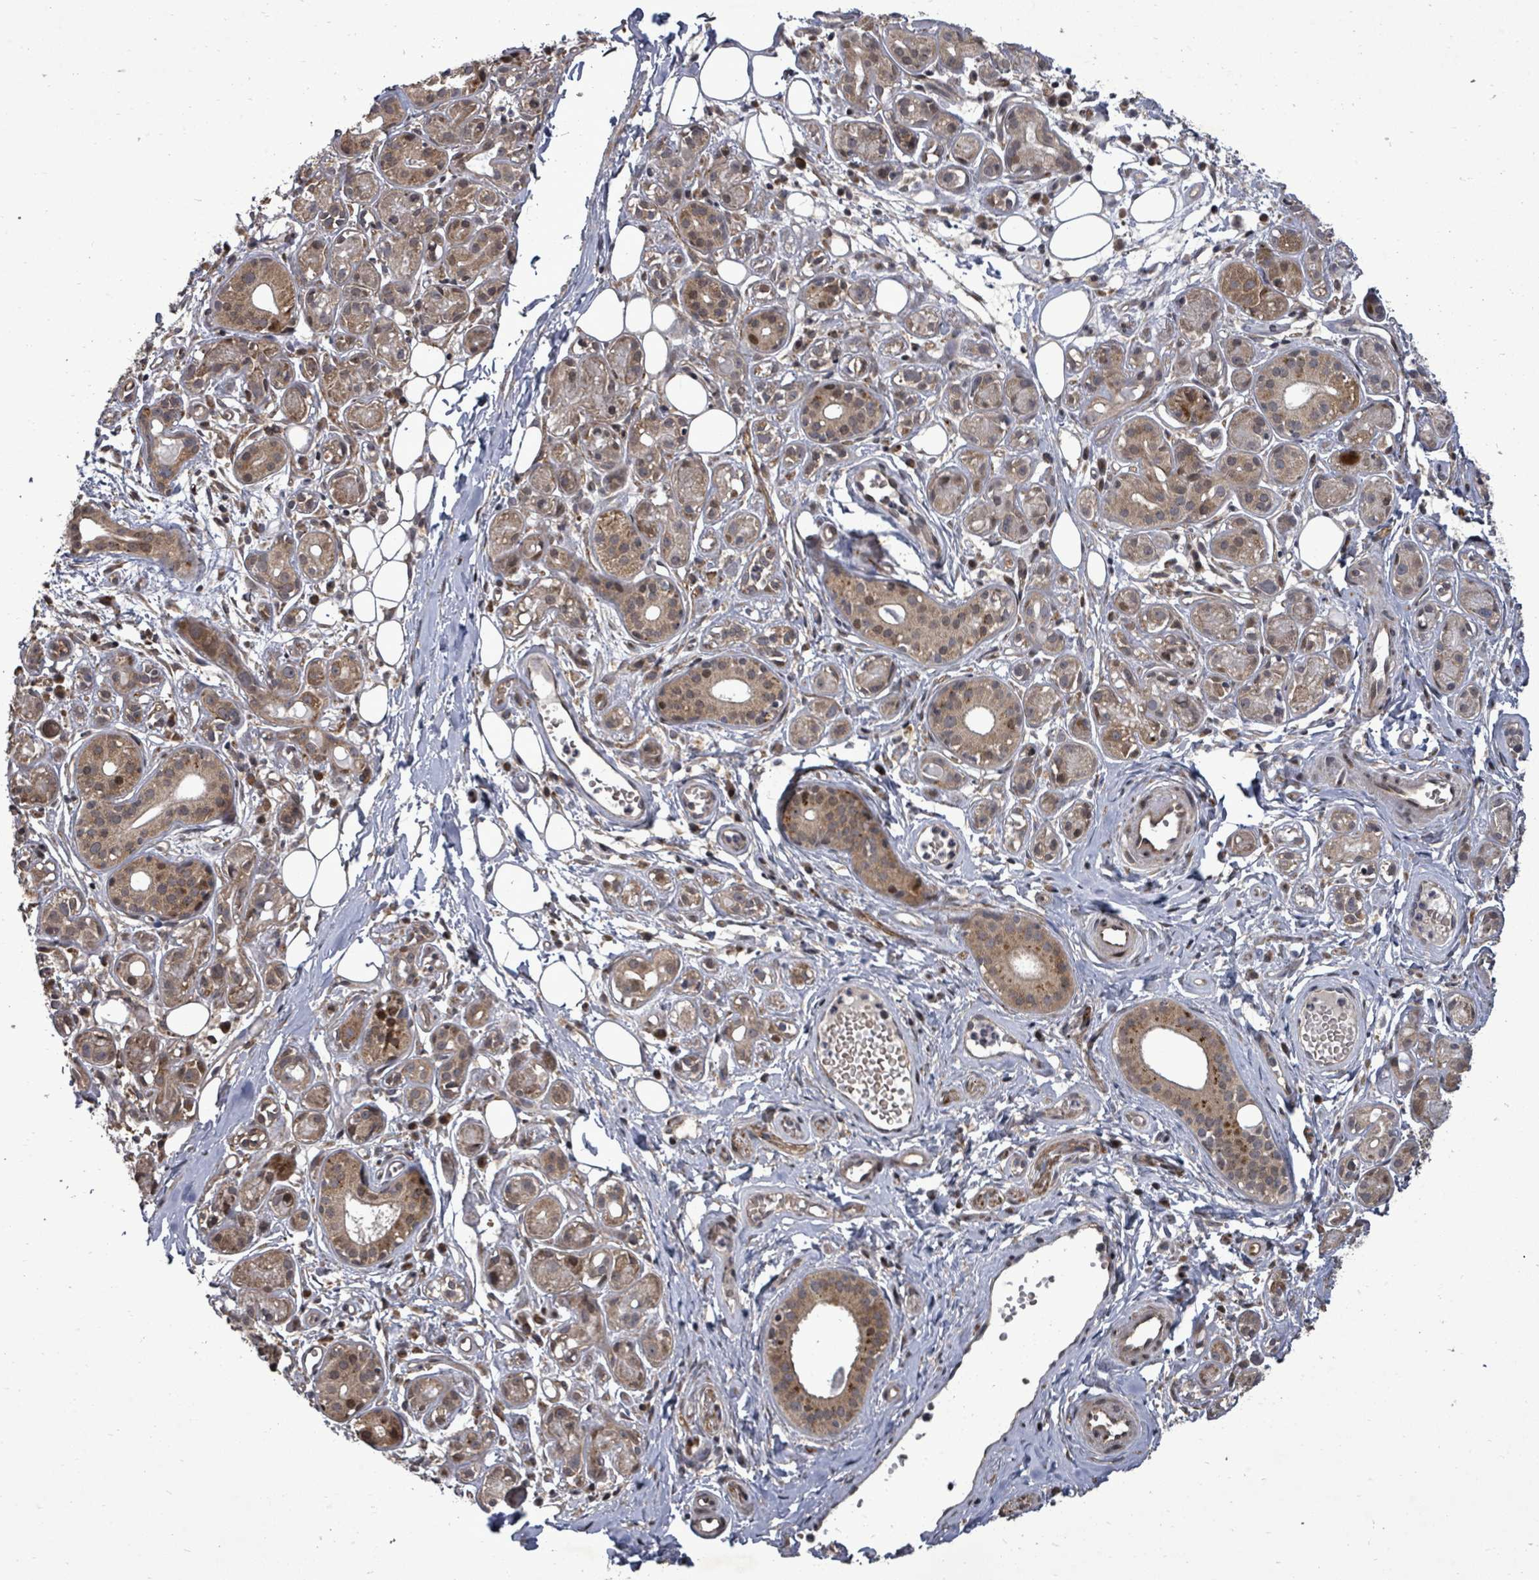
{"staining": {"intensity": "weak", "quantity": ">75%", "location": "cytoplasmic/membranous"}, "tissue": "salivary gland", "cell_type": "Glandular cells", "image_type": "normal", "snomed": [{"axis": "morphology", "description": "Normal tissue, NOS"}, {"axis": "topography", "description": "Salivary gland"}], "caption": "Weak cytoplasmic/membranous expression for a protein is seen in about >75% of glandular cells of normal salivary gland using immunohistochemistry.", "gene": "KRTAP27", "patient": {"sex": "male", "age": 54}}